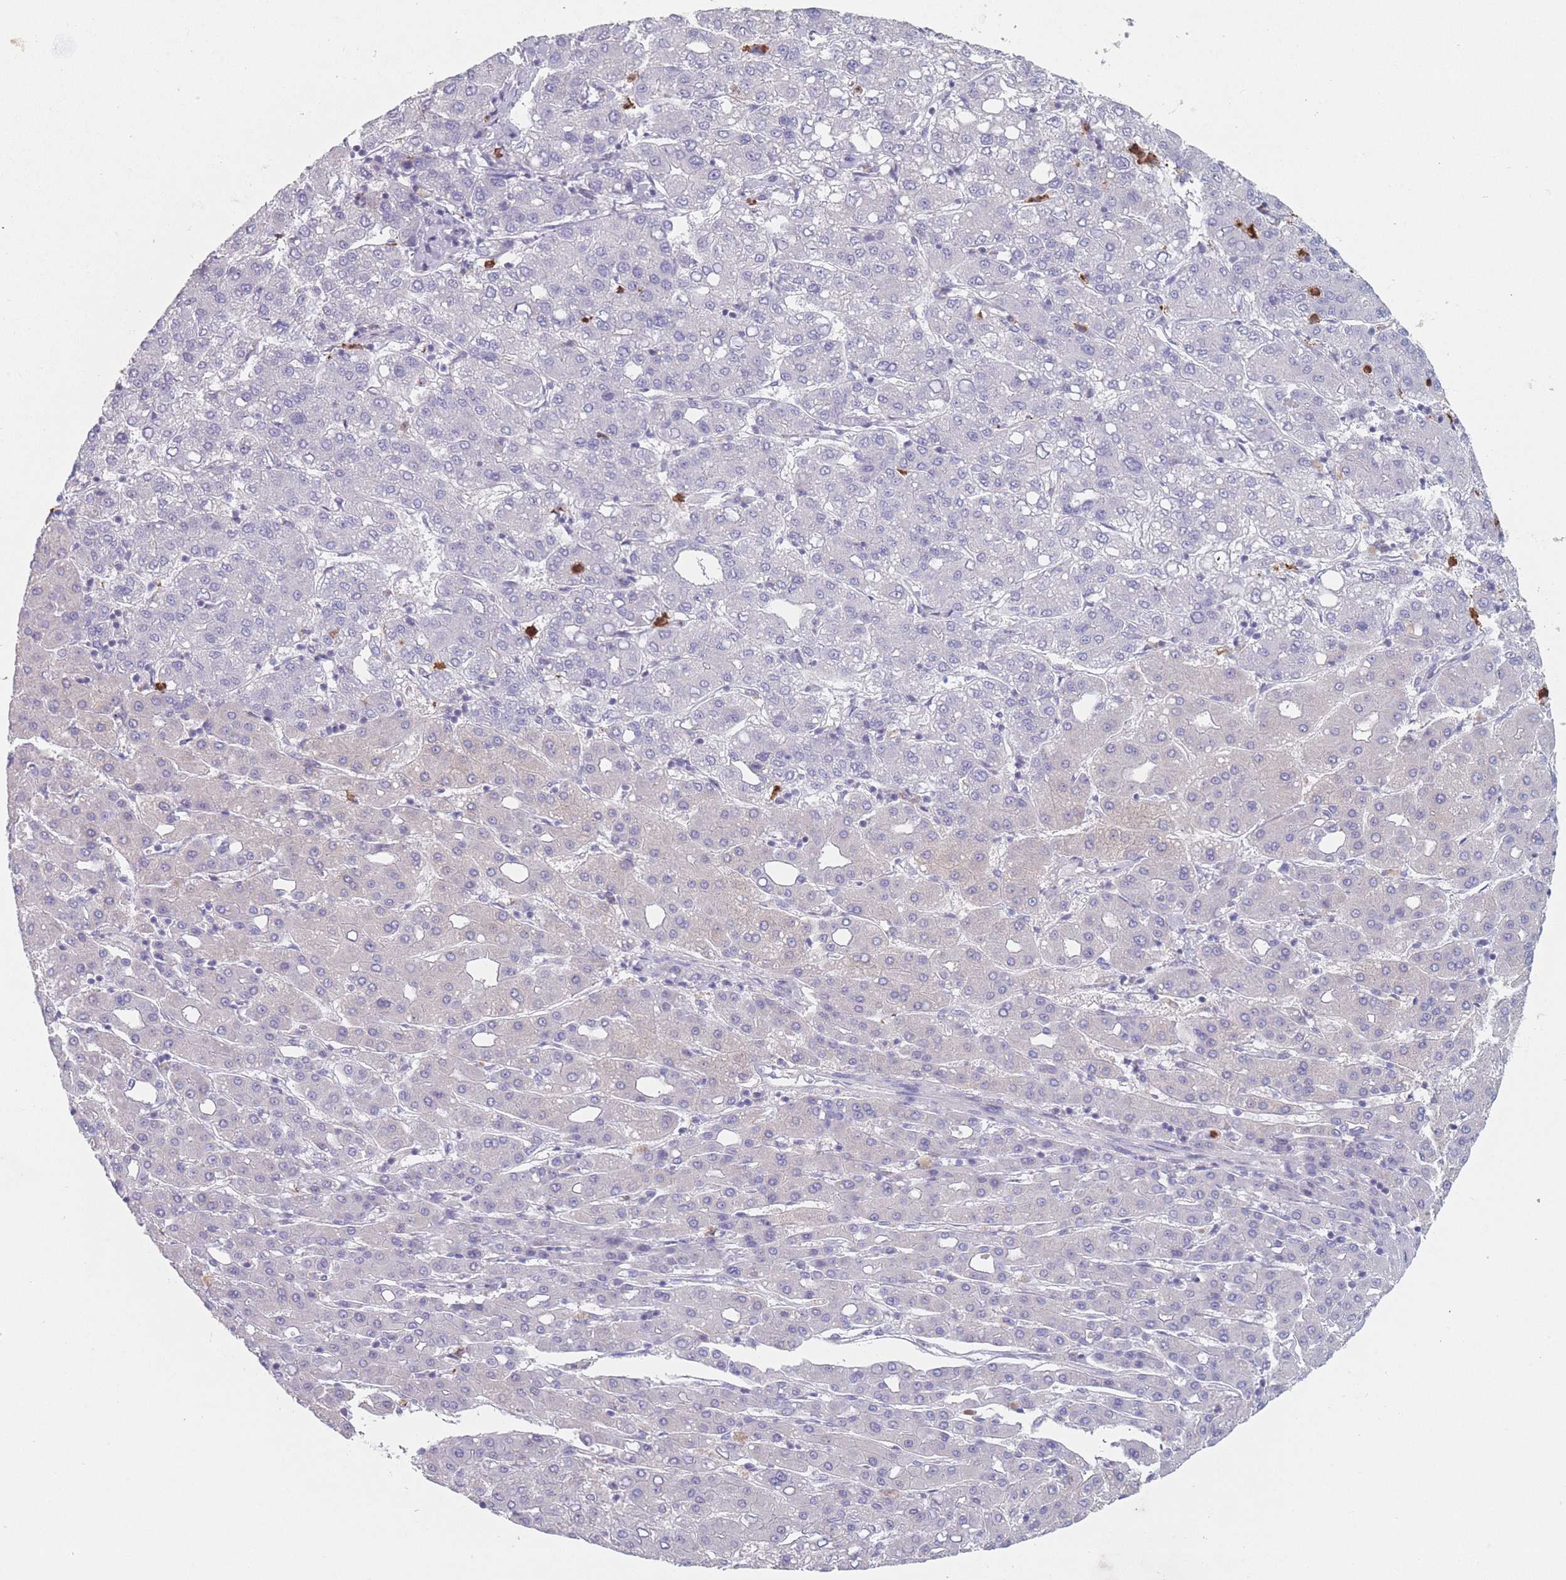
{"staining": {"intensity": "negative", "quantity": "none", "location": "none"}, "tissue": "liver cancer", "cell_type": "Tumor cells", "image_type": "cancer", "snomed": [{"axis": "morphology", "description": "Carcinoma, Hepatocellular, NOS"}, {"axis": "topography", "description": "Liver"}], "caption": "Tumor cells show no significant protein expression in hepatocellular carcinoma (liver). (IHC, brightfield microscopy, high magnification).", "gene": "ATP1A3", "patient": {"sex": "male", "age": 65}}